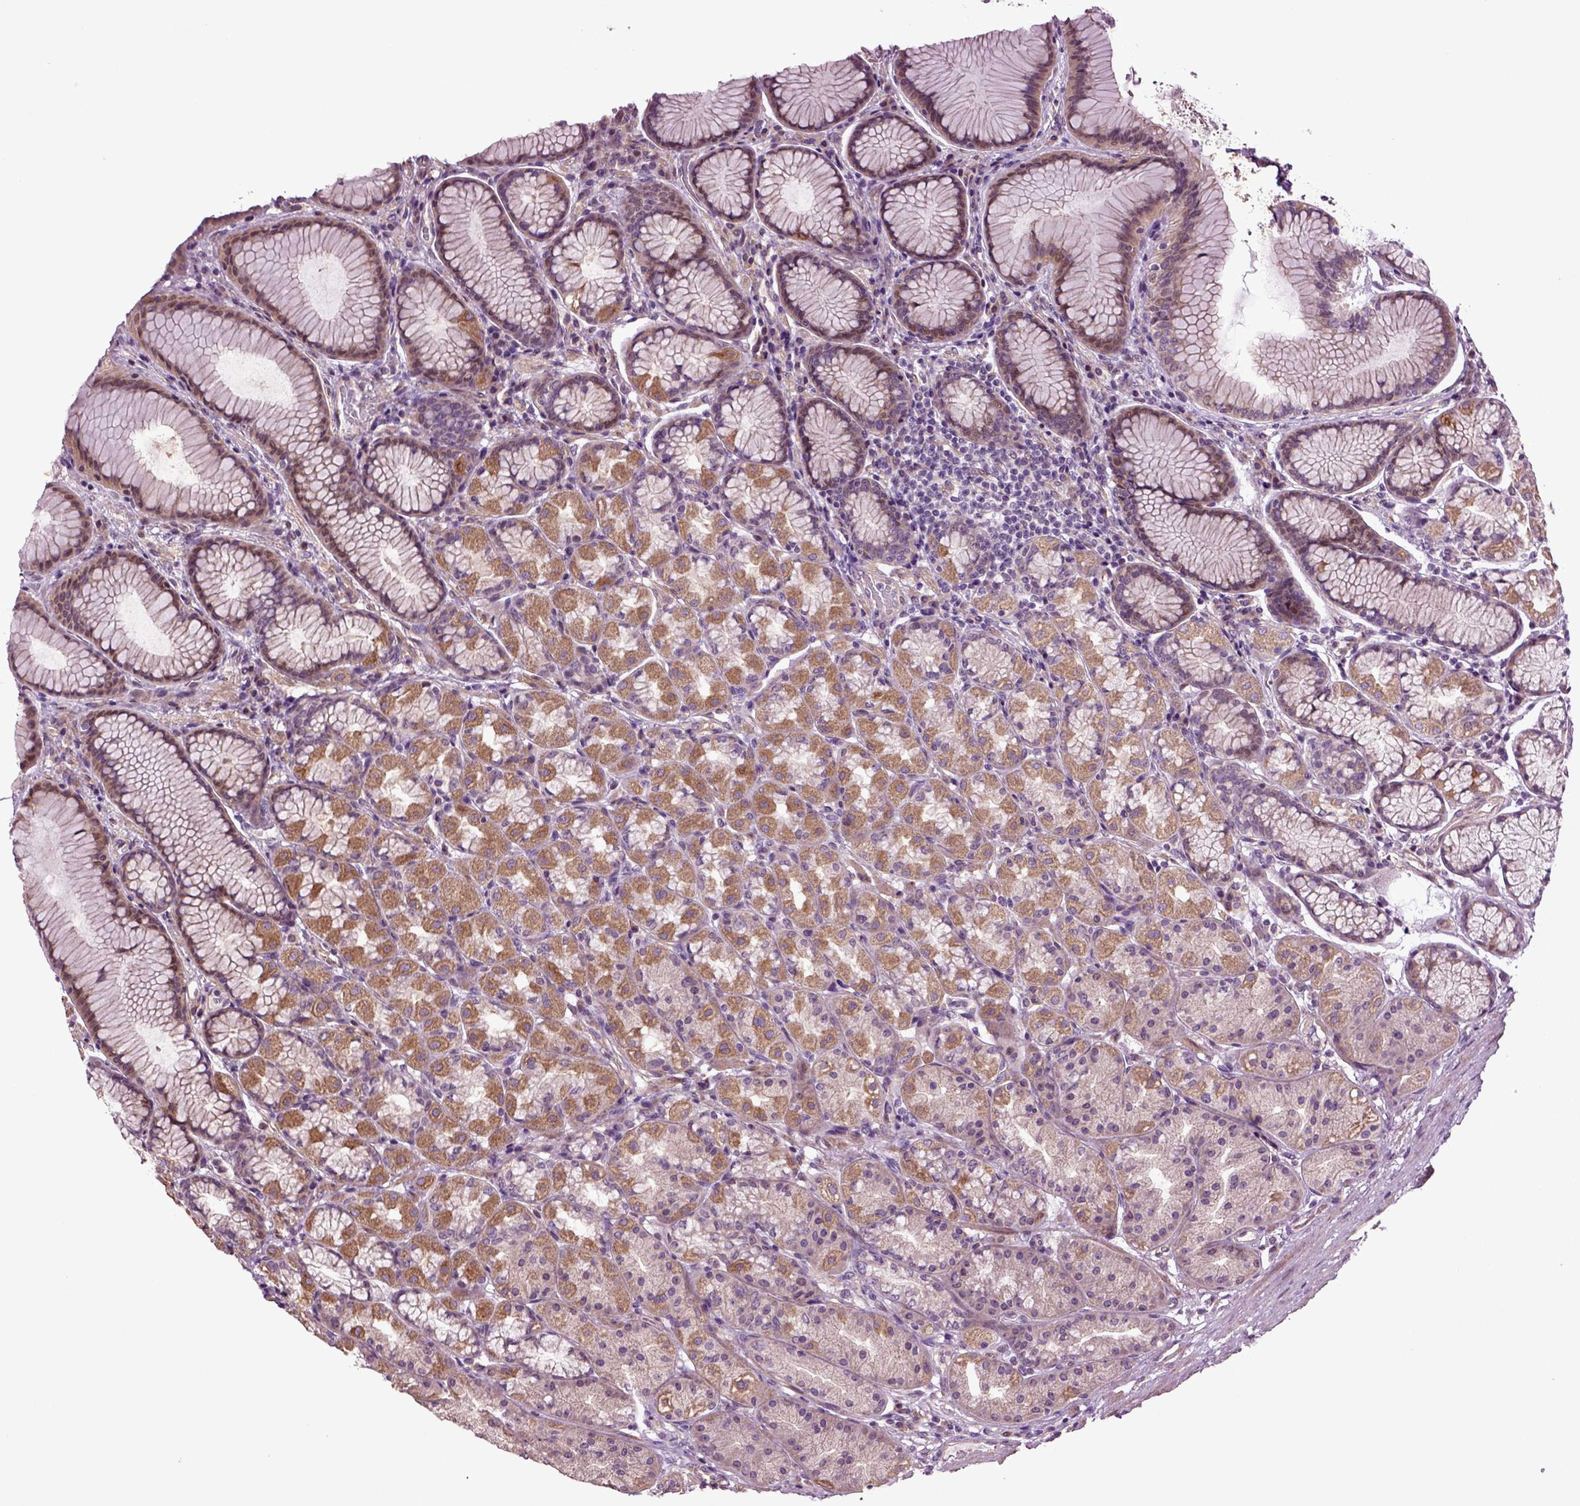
{"staining": {"intensity": "moderate", "quantity": "25%-75%", "location": "cytoplasmic/membranous"}, "tissue": "stomach", "cell_type": "Glandular cells", "image_type": "normal", "snomed": [{"axis": "morphology", "description": "Normal tissue, NOS"}, {"axis": "morphology", "description": "Adenocarcinoma, NOS"}, {"axis": "topography", "description": "Stomach"}], "caption": "Moderate cytoplasmic/membranous expression for a protein is identified in approximately 25%-75% of glandular cells of unremarkable stomach using IHC.", "gene": "HAGHL", "patient": {"sex": "female", "age": 79}}